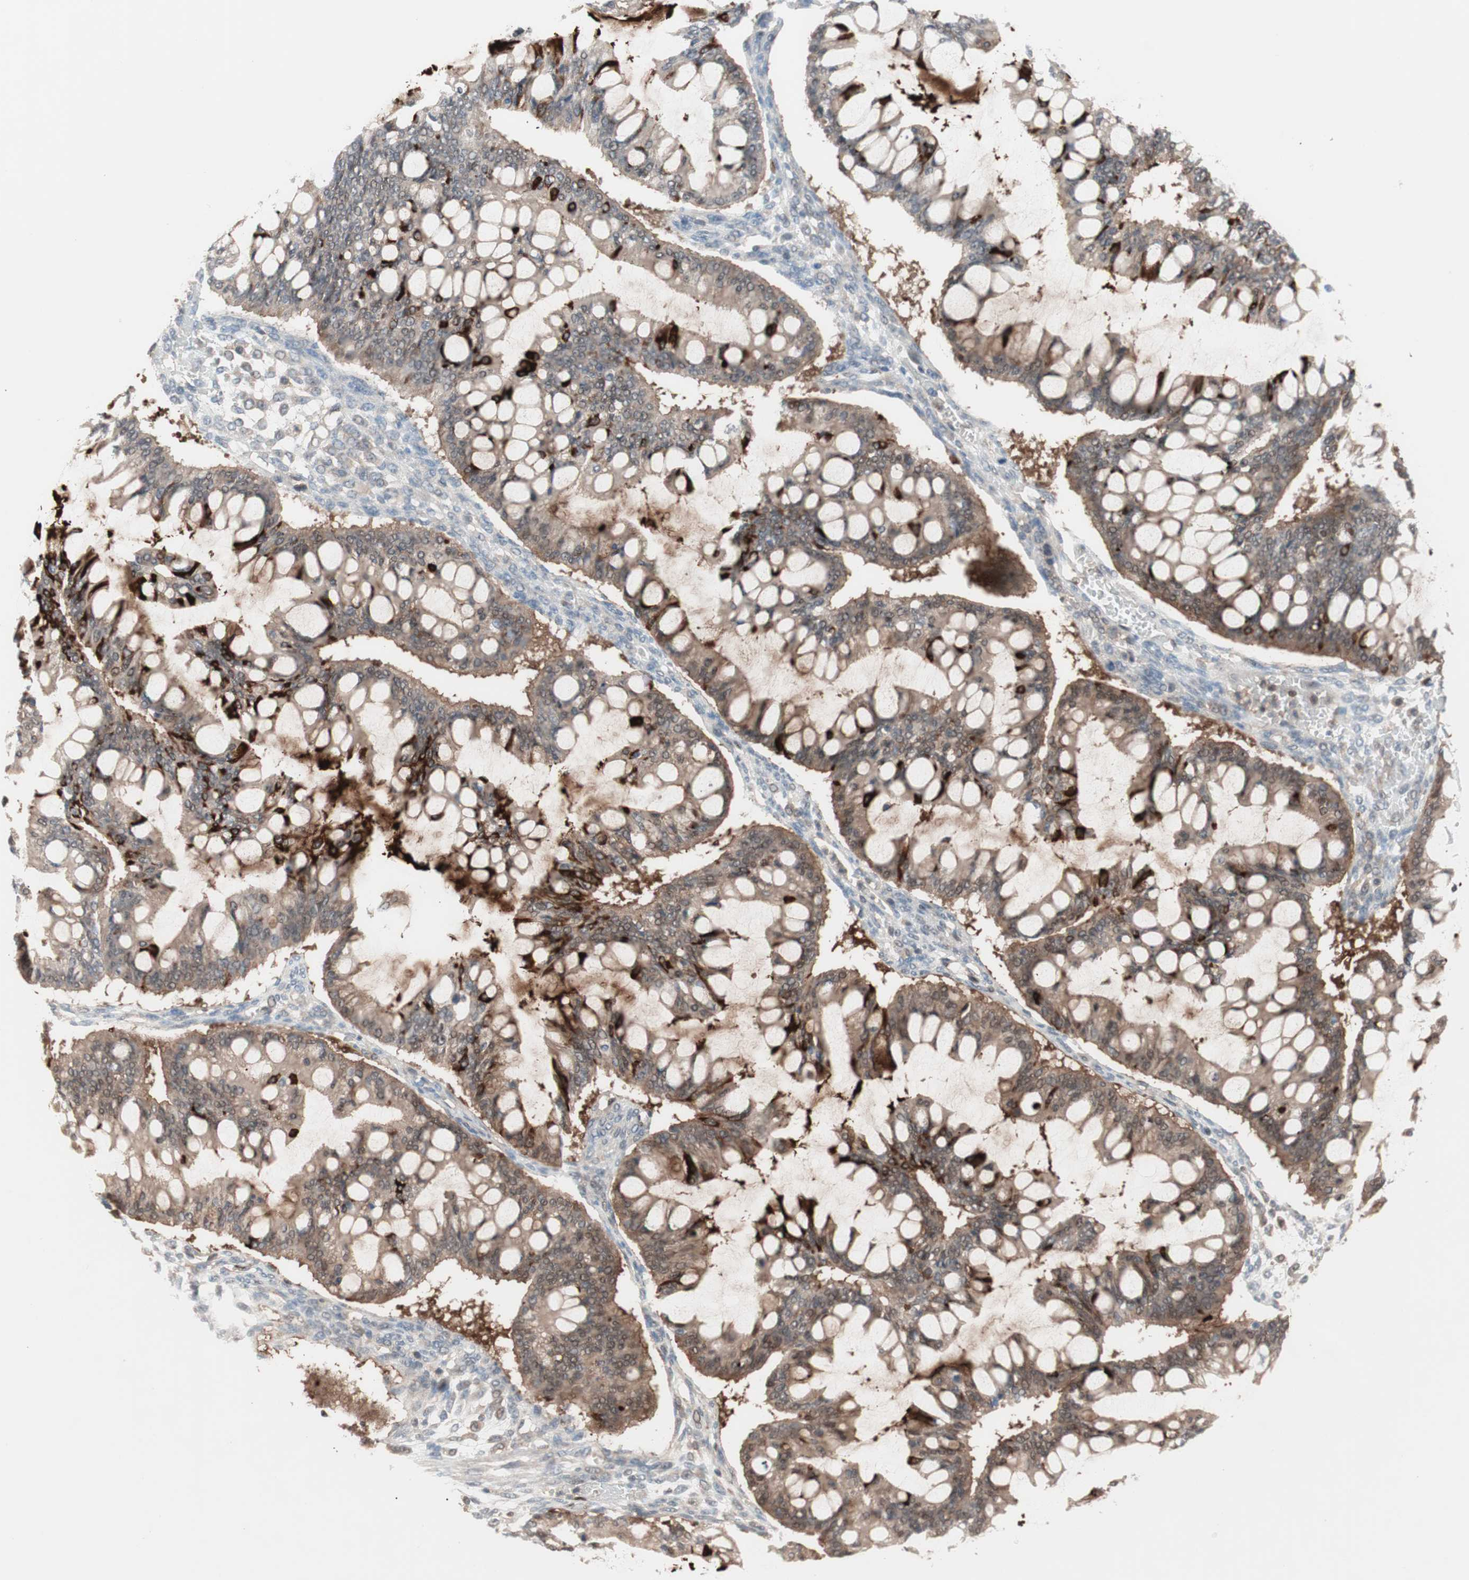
{"staining": {"intensity": "strong", "quantity": ">75%", "location": "cytoplasmic/membranous"}, "tissue": "ovarian cancer", "cell_type": "Tumor cells", "image_type": "cancer", "snomed": [{"axis": "morphology", "description": "Cystadenocarcinoma, mucinous, NOS"}, {"axis": "topography", "description": "Ovary"}], "caption": "Protein expression by immunohistochemistry shows strong cytoplasmic/membranous positivity in approximately >75% of tumor cells in ovarian mucinous cystadenocarcinoma. (IHC, brightfield microscopy, high magnification).", "gene": "GALT", "patient": {"sex": "female", "age": 73}}